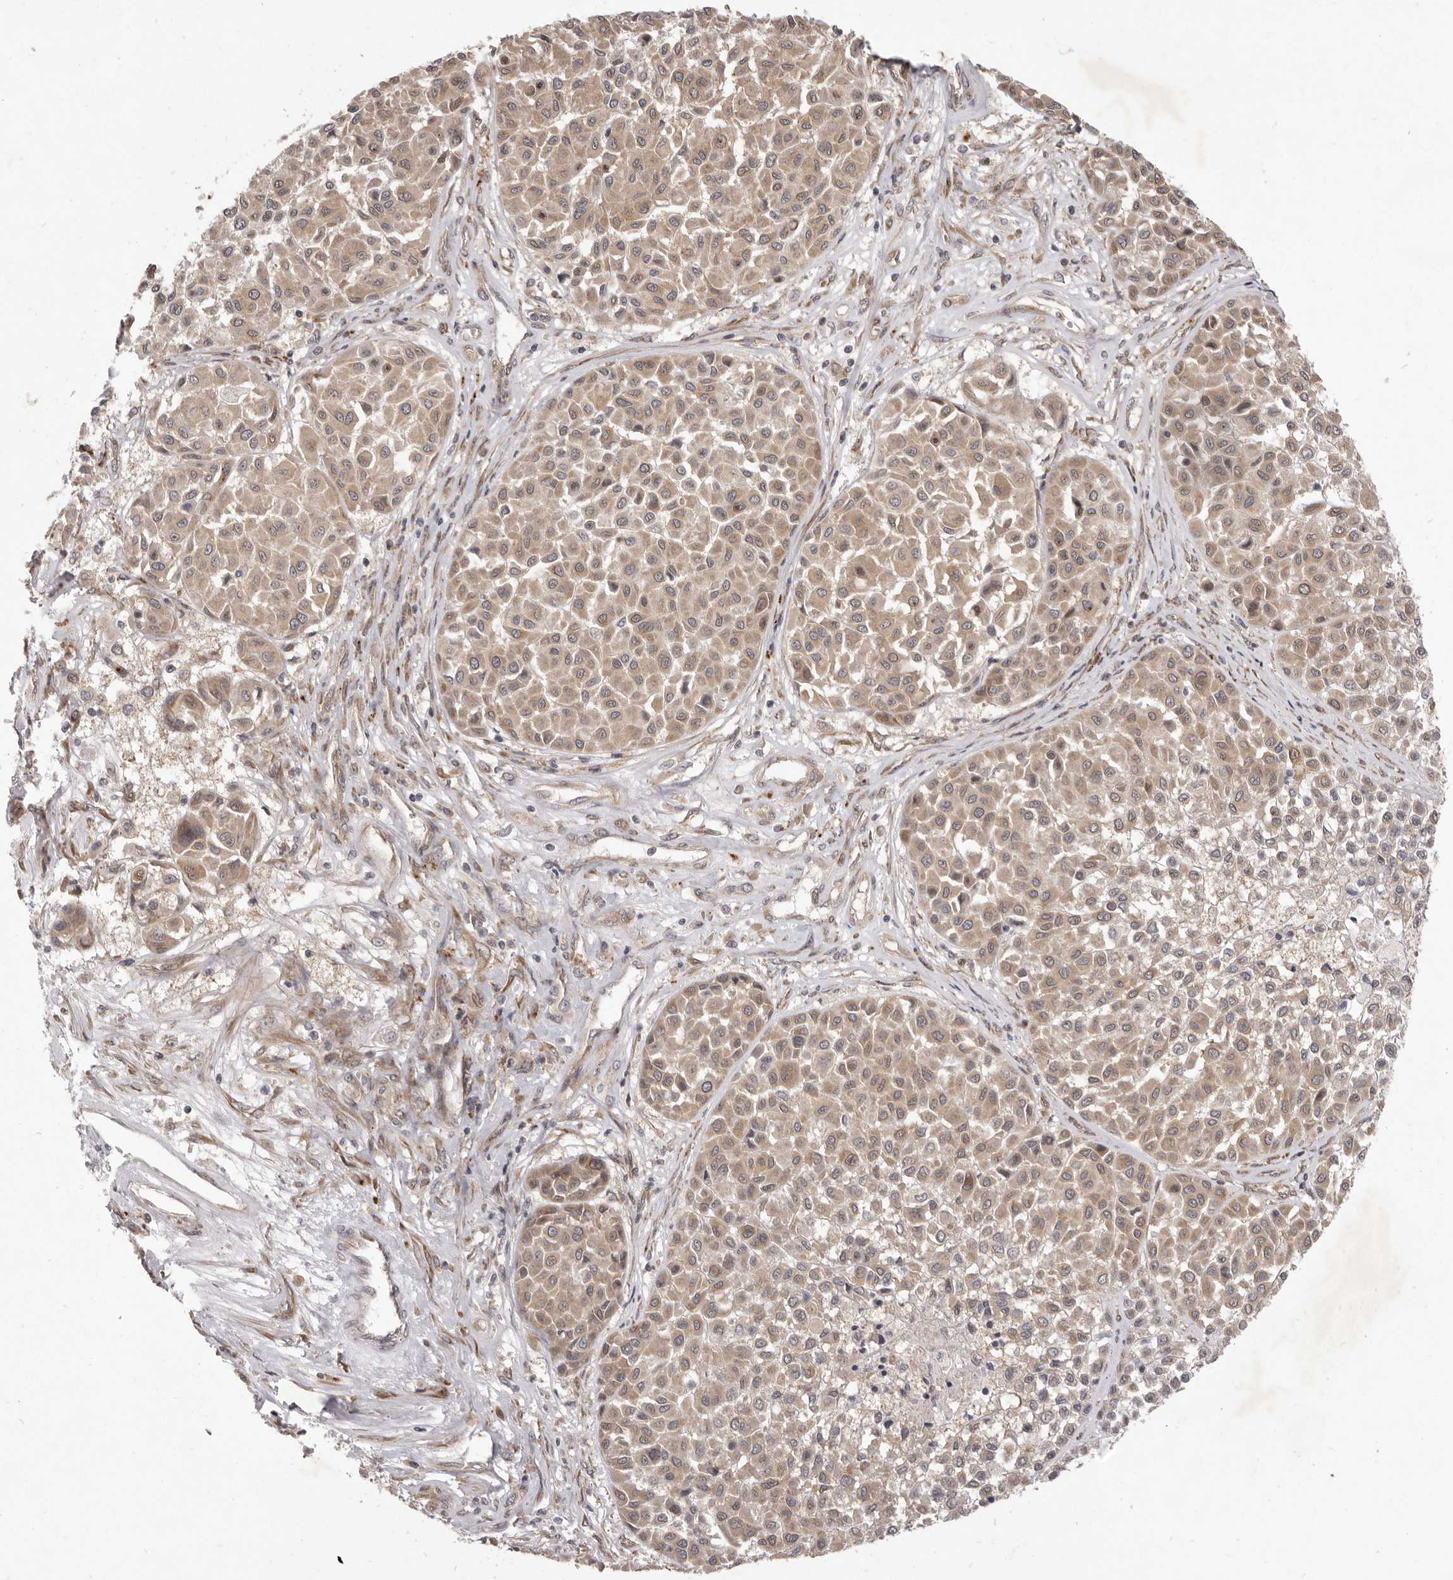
{"staining": {"intensity": "weak", "quantity": ">75%", "location": "cytoplasmic/membranous"}, "tissue": "melanoma", "cell_type": "Tumor cells", "image_type": "cancer", "snomed": [{"axis": "morphology", "description": "Malignant melanoma, Metastatic site"}, {"axis": "topography", "description": "Soft tissue"}], "caption": "IHC of human malignant melanoma (metastatic site) reveals low levels of weak cytoplasmic/membranous positivity in approximately >75% of tumor cells. Nuclei are stained in blue.", "gene": "TBC1D8B", "patient": {"sex": "male", "age": 41}}